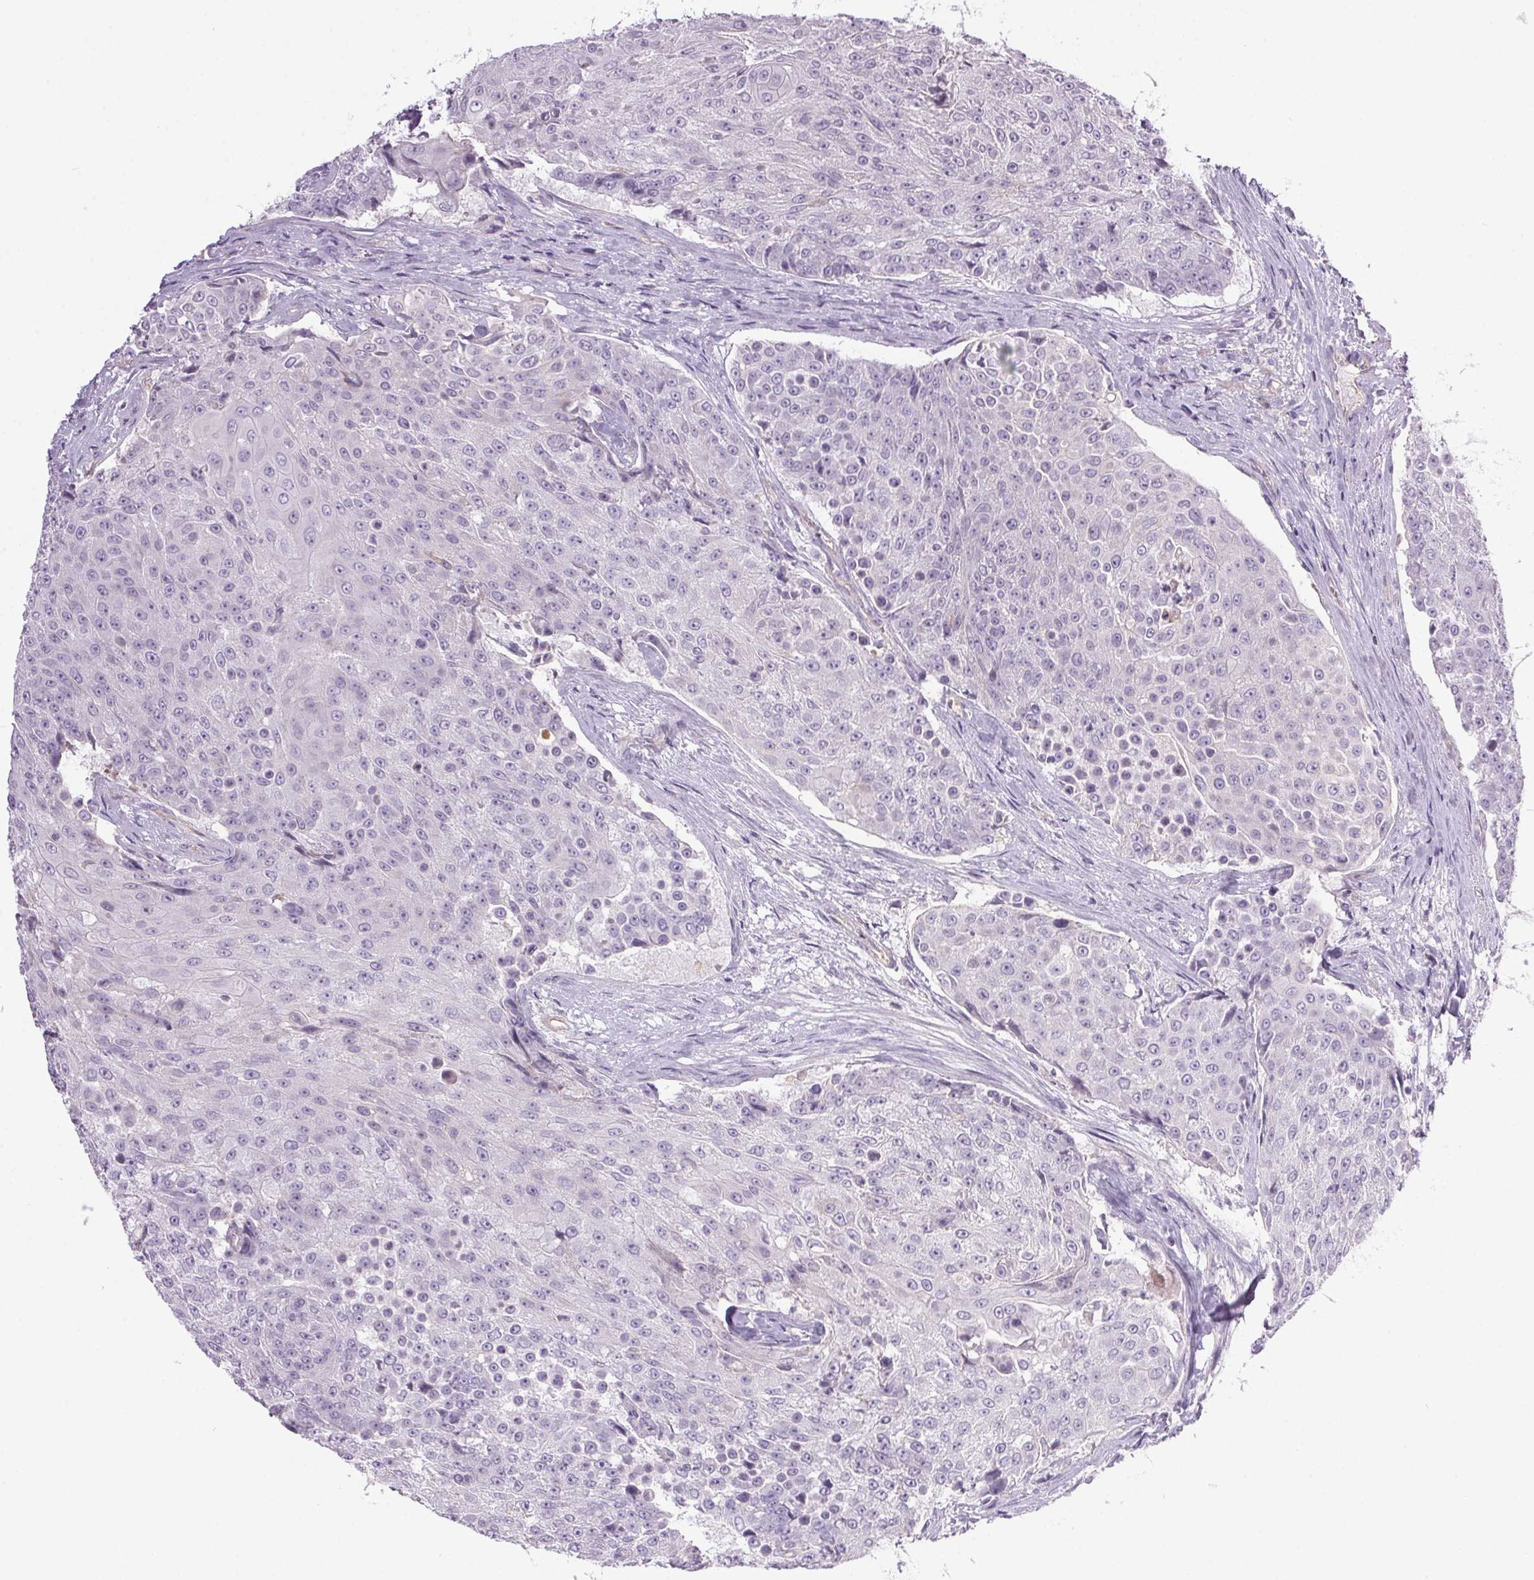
{"staining": {"intensity": "negative", "quantity": "none", "location": "none"}, "tissue": "urothelial cancer", "cell_type": "Tumor cells", "image_type": "cancer", "snomed": [{"axis": "morphology", "description": "Urothelial carcinoma, High grade"}, {"axis": "topography", "description": "Urinary bladder"}], "caption": "This photomicrograph is of high-grade urothelial carcinoma stained with IHC to label a protein in brown with the nuclei are counter-stained blue. There is no expression in tumor cells.", "gene": "APOC4", "patient": {"sex": "female", "age": 63}}